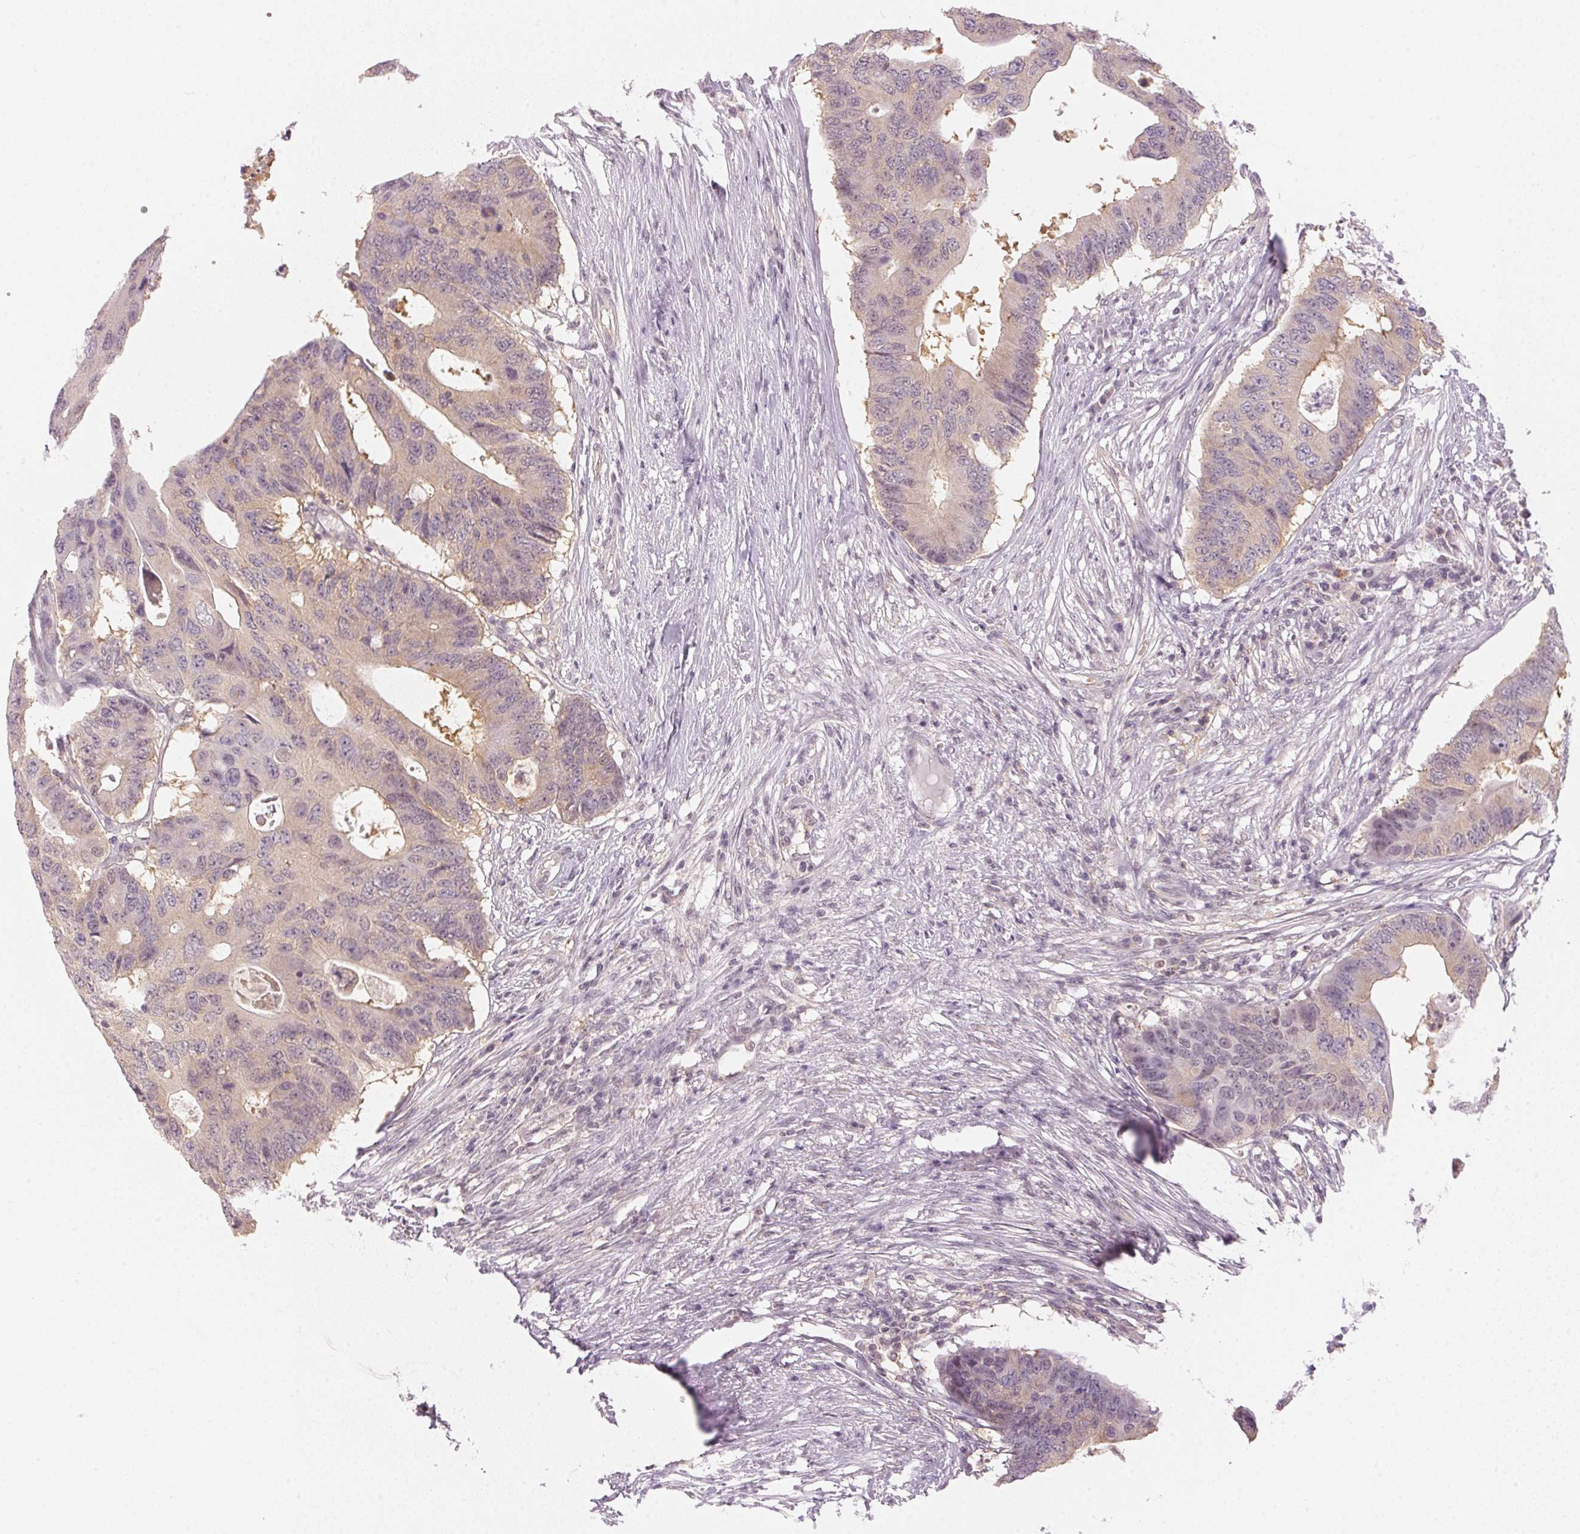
{"staining": {"intensity": "weak", "quantity": "<25%", "location": "cytoplasmic/membranous"}, "tissue": "colorectal cancer", "cell_type": "Tumor cells", "image_type": "cancer", "snomed": [{"axis": "morphology", "description": "Adenocarcinoma, NOS"}, {"axis": "topography", "description": "Colon"}], "caption": "DAB (3,3'-diaminobenzidine) immunohistochemical staining of human colorectal adenocarcinoma reveals no significant expression in tumor cells.", "gene": "KPRP", "patient": {"sex": "male", "age": 71}}